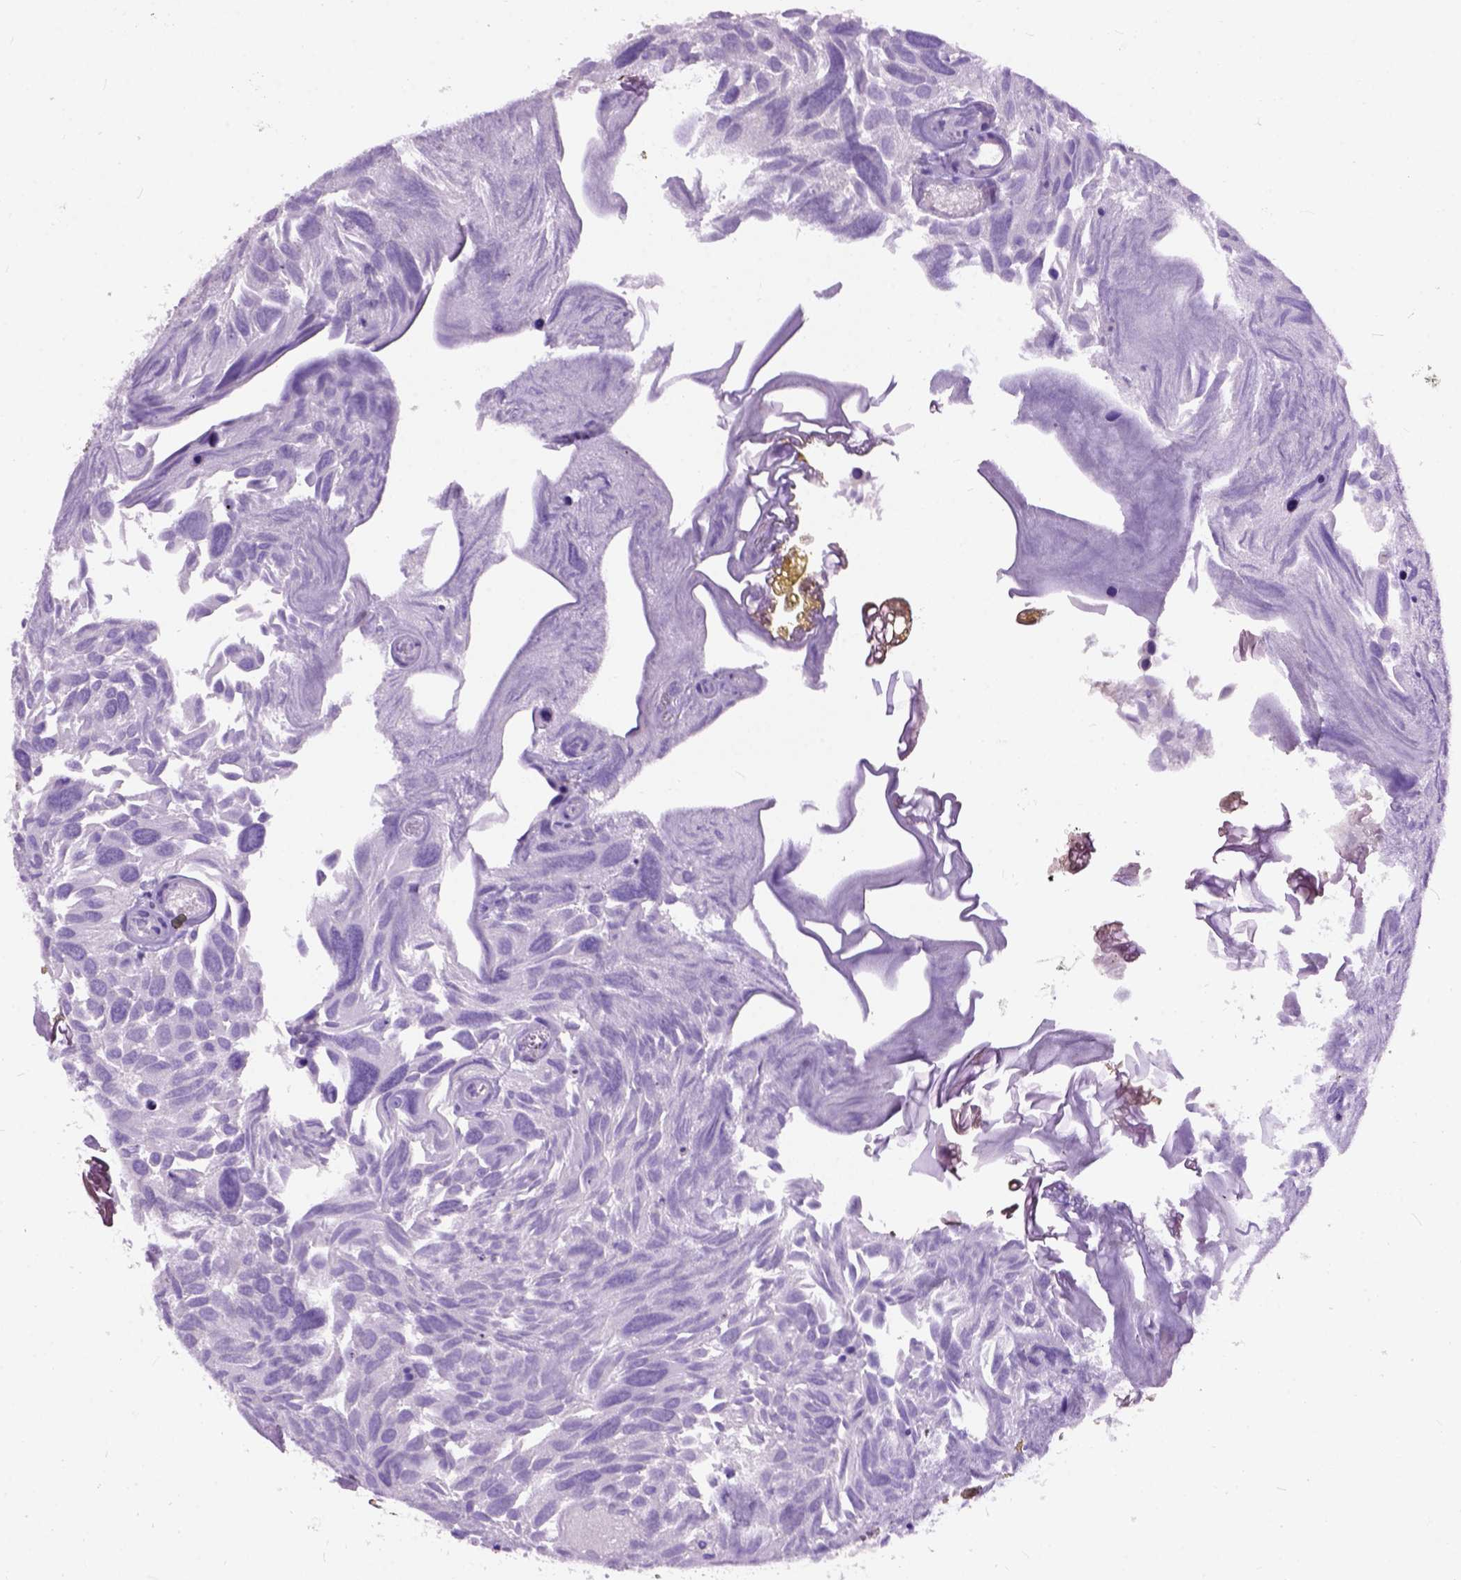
{"staining": {"intensity": "negative", "quantity": "none", "location": "none"}, "tissue": "urothelial cancer", "cell_type": "Tumor cells", "image_type": "cancer", "snomed": [{"axis": "morphology", "description": "Urothelial carcinoma, Low grade"}, {"axis": "topography", "description": "Urinary bladder"}], "caption": "The histopathology image demonstrates no staining of tumor cells in urothelial cancer. (DAB immunohistochemistry (IHC) visualized using brightfield microscopy, high magnification).", "gene": "MAPT", "patient": {"sex": "female", "age": 69}}